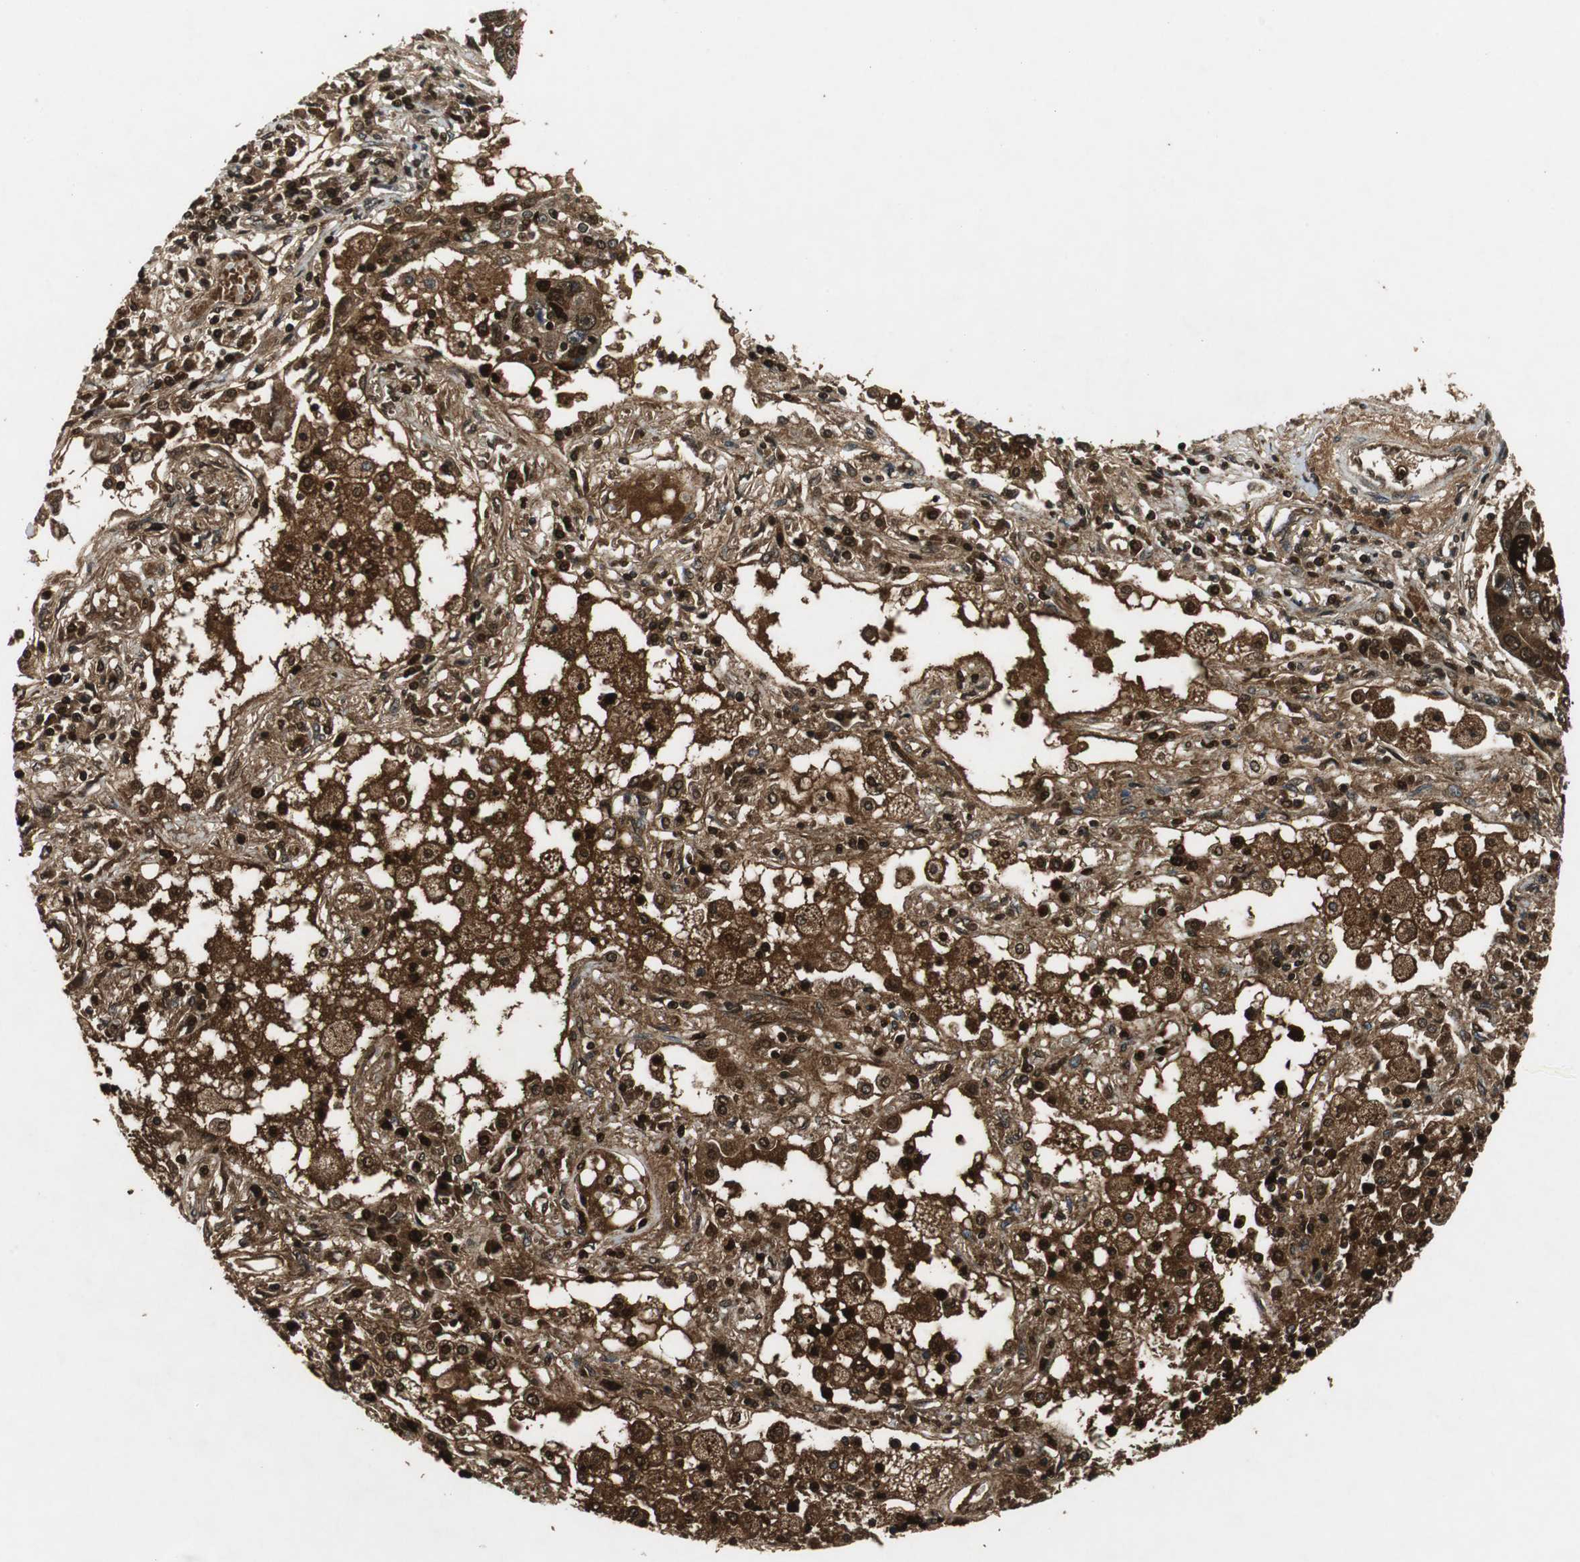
{"staining": {"intensity": "strong", "quantity": ">75%", "location": "cytoplasmic/membranous,nuclear"}, "tissue": "lung cancer", "cell_type": "Tumor cells", "image_type": "cancer", "snomed": [{"axis": "morphology", "description": "Squamous cell carcinoma, NOS"}, {"axis": "topography", "description": "Lung"}], "caption": "IHC (DAB) staining of human lung squamous cell carcinoma reveals strong cytoplasmic/membranous and nuclear protein staining in approximately >75% of tumor cells. The staining was performed using DAB, with brown indicating positive protein expression. Nuclei are stained blue with hematoxylin.", "gene": "ORM1", "patient": {"sex": "male", "age": 71}}